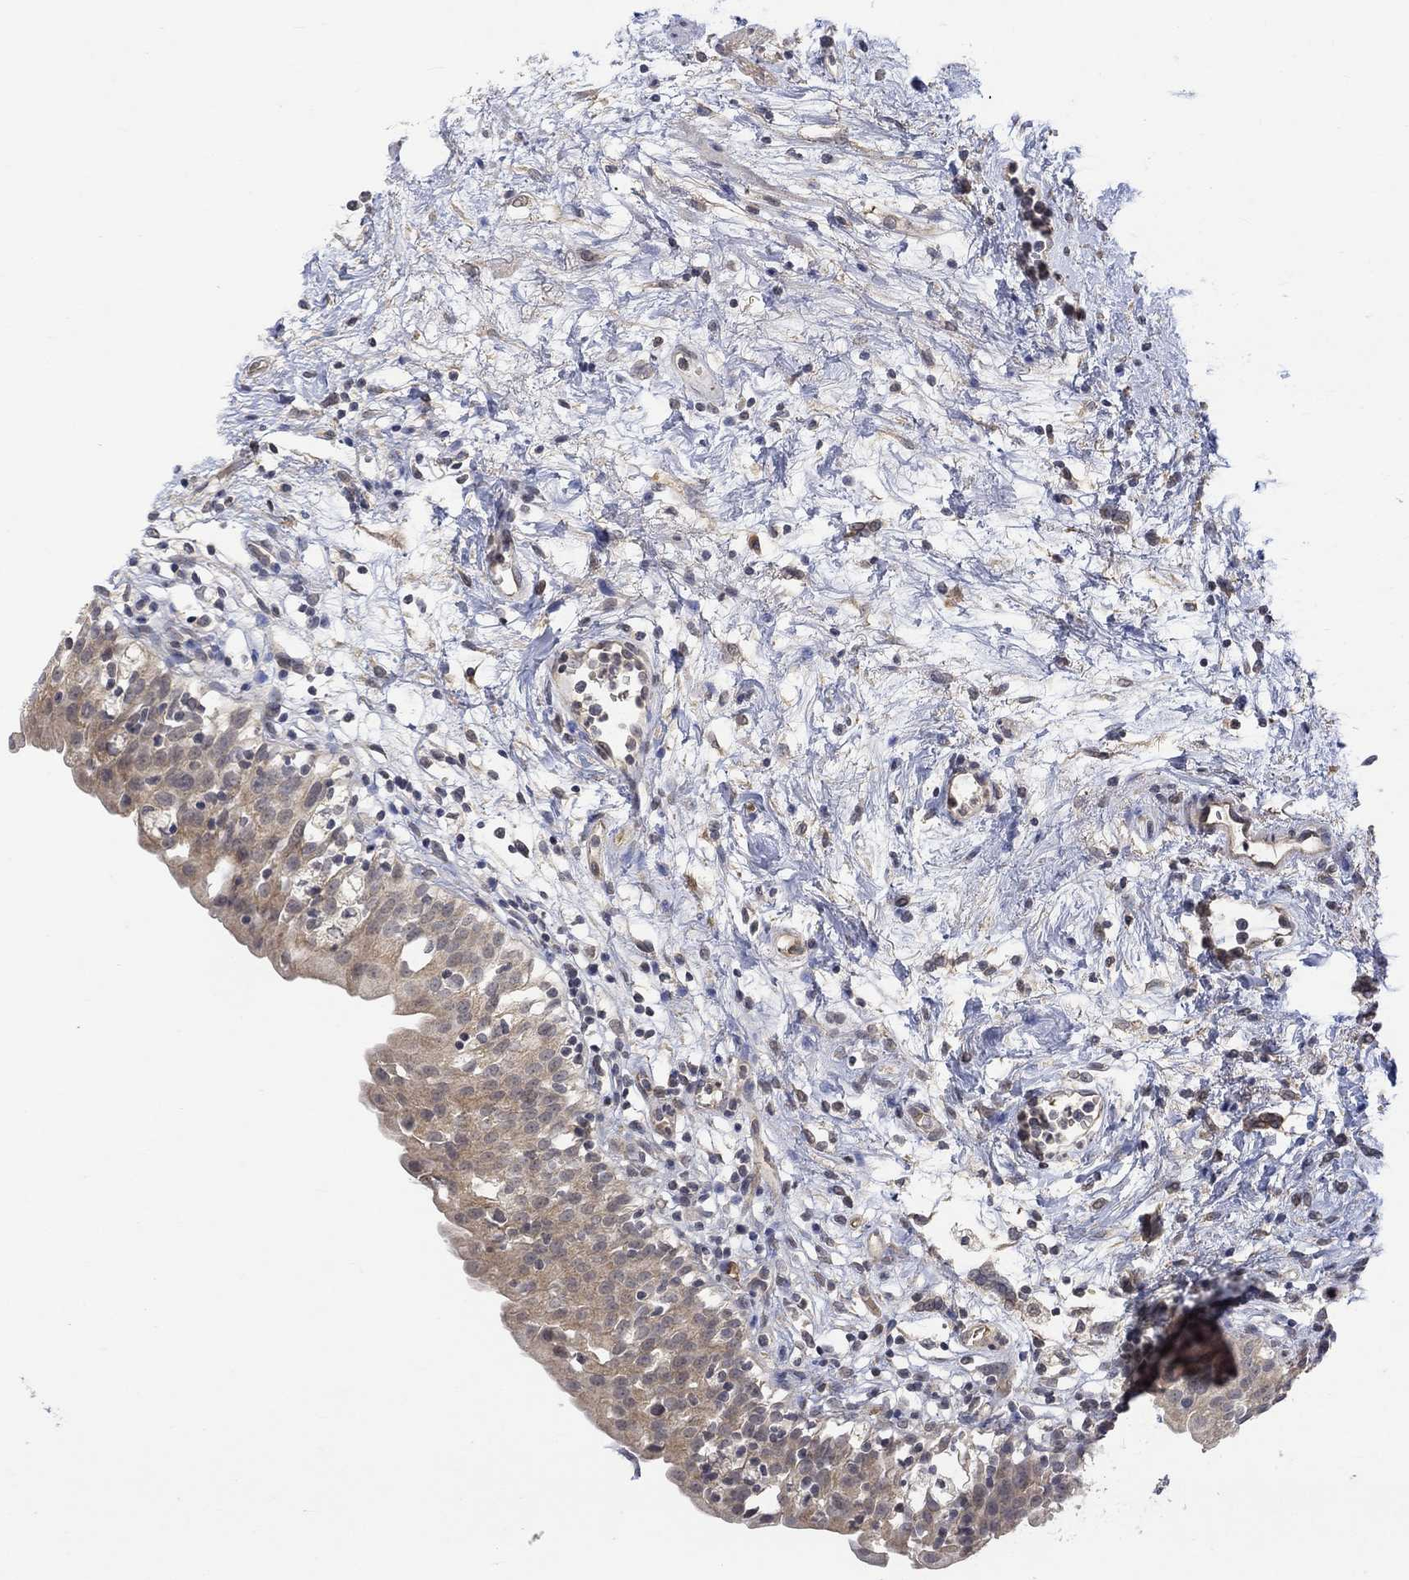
{"staining": {"intensity": "weak", "quantity": ">75%", "location": "cytoplasmic/membranous"}, "tissue": "urinary bladder", "cell_type": "Urothelial cells", "image_type": "normal", "snomed": [{"axis": "morphology", "description": "Normal tissue, NOS"}, {"axis": "topography", "description": "Urinary bladder"}], "caption": "Urinary bladder stained with DAB immunohistochemistry (IHC) demonstrates low levels of weak cytoplasmic/membranous positivity in approximately >75% of urothelial cells. (Brightfield microscopy of DAB IHC at high magnification).", "gene": "GRIN2D", "patient": {"sex": "male", "age": 76}}